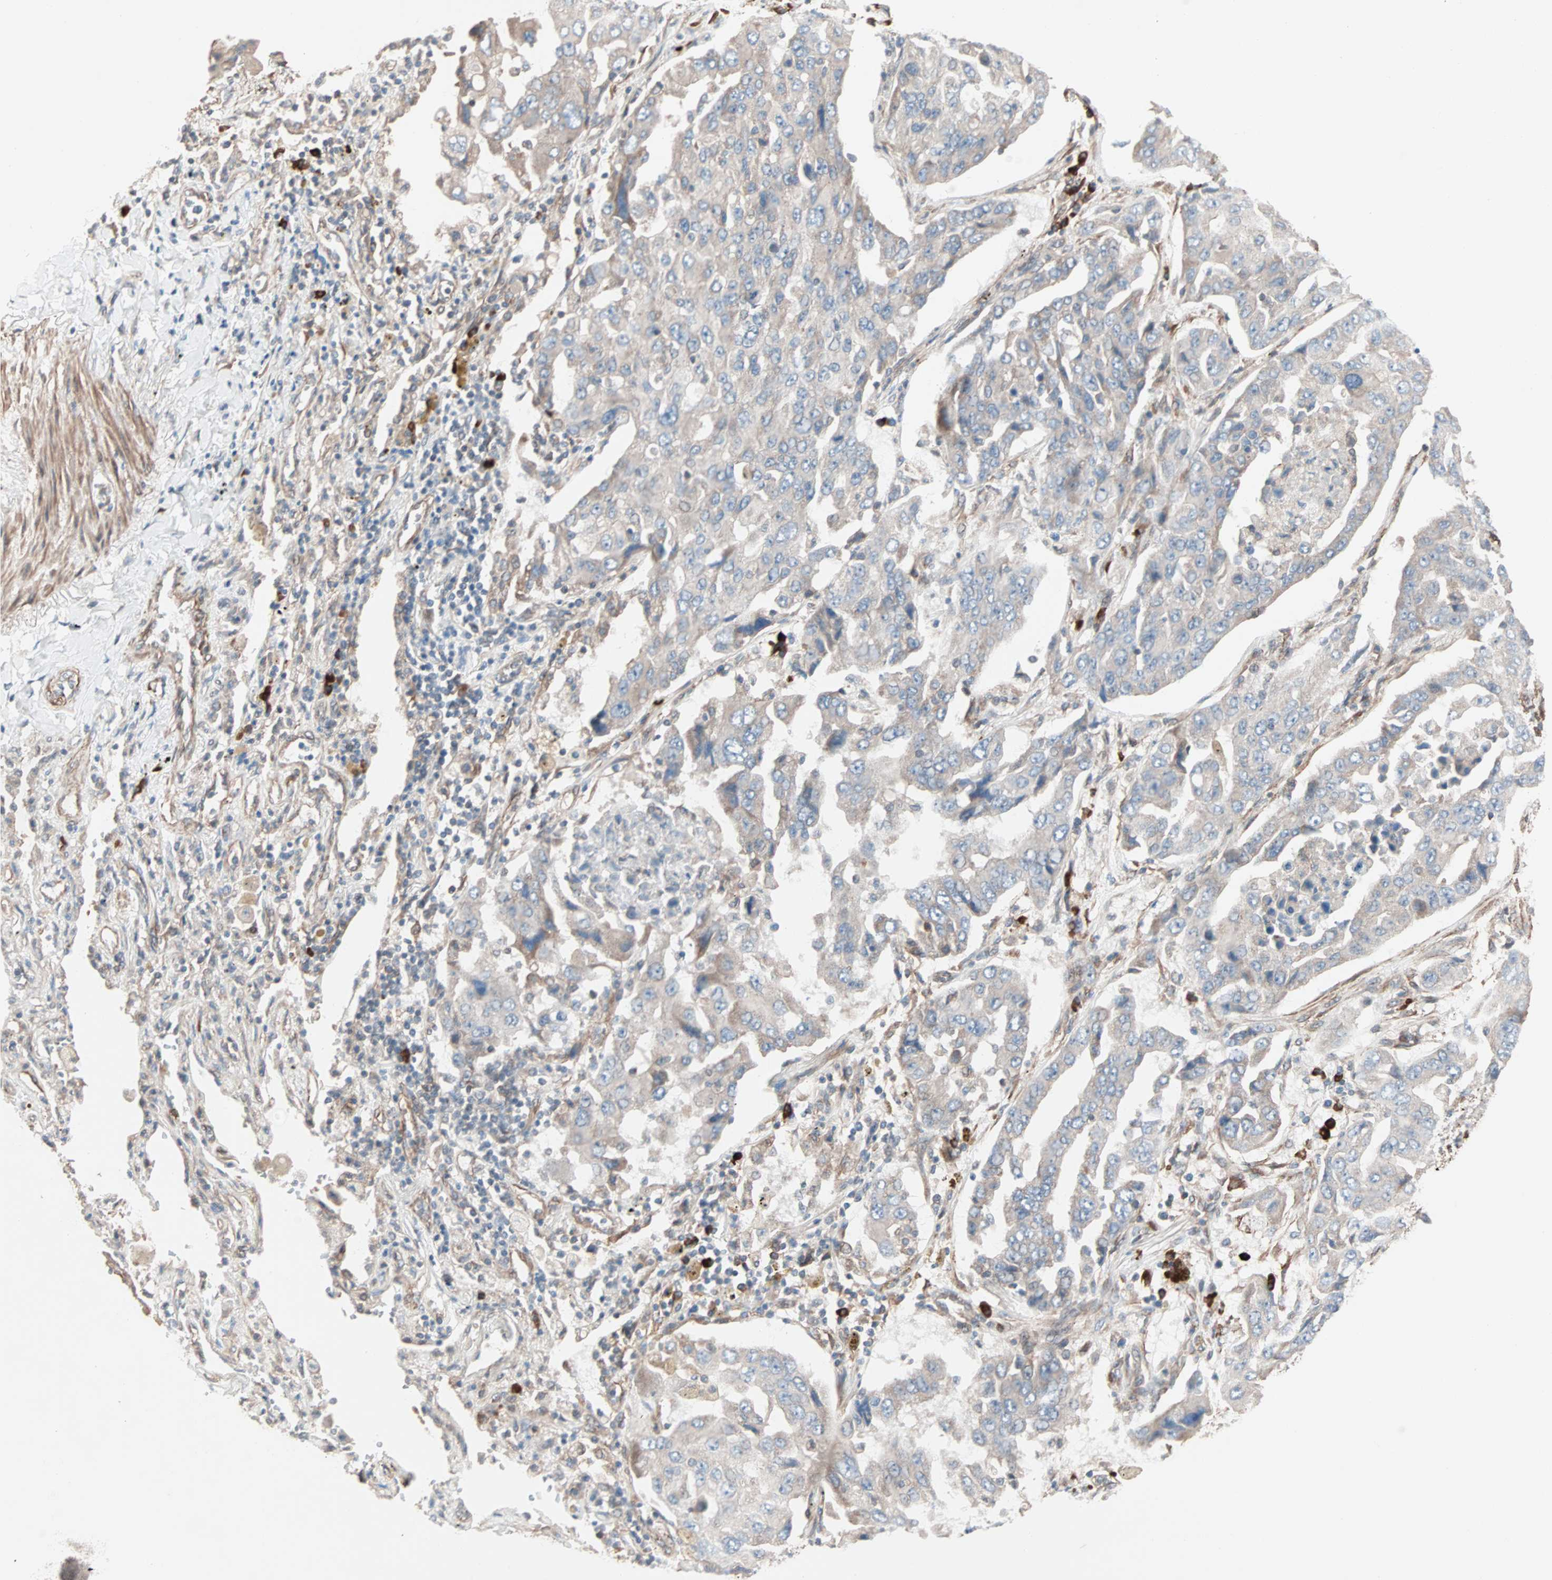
{"staining": {"intensity": "weak", "quantity": ">75%", "location": "cytoplasmic/membranous"}, "tissue": "lung cancer", "cell_type": "Tumor cells", "image_type": "cancer", "snomed": [{"axis": "morphology", "description": "Adenocarcinoma, NOS"}, {"axis": "topography", "description": "Lung"}], "caption": "Adenocarcinoma (lung) stained with DAB (3,3'-diaminobenzidine) immunohistochemistry demonstrates low levels of weak cytoplasmic/membranous expression in about >75% of tumor cells.", "gene": "ALG5", "patient": {"sex": "female", "age": 65}}